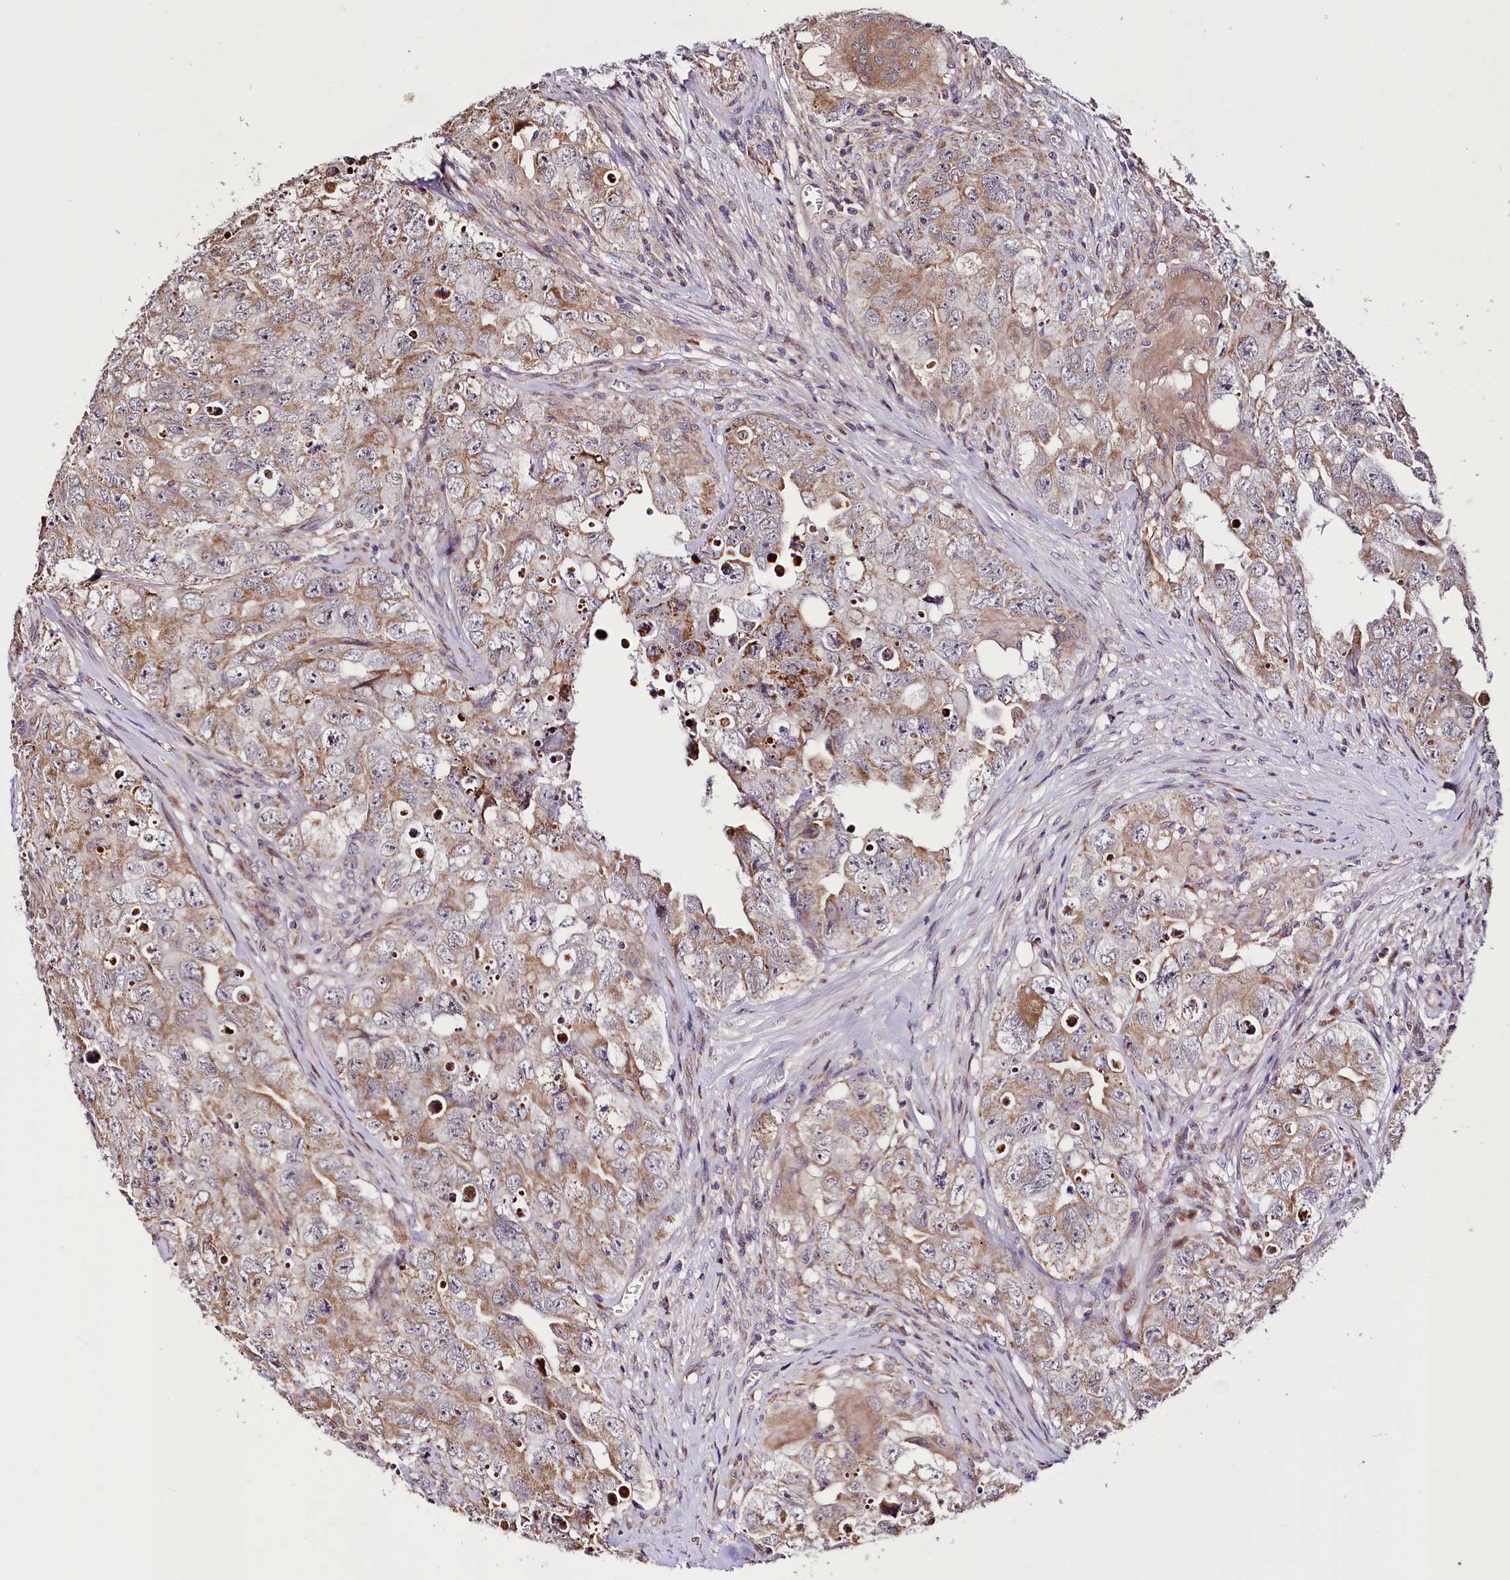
{"staining": {"intensity": "weak", "quantity": ">75%", "location": "cytoplasmic/membranous"}, "tissue": "testis cancer", "cell_type": "Tumor cells", "image_type": "cancer", "snomed": [{"axis": "morphology", "description": "Seminoma, NOS"}, {"axis": "morphology", "description": "Carcinoma, Embryonal, NOS"}, {"axis": "topography", "description": "Testis"}], "caption": "There is low levels of weak cytoplasmic/membranous positivity in tumor cells of testis cancer (embryonal carcinoma), as demonstrated by immunohistochemical staining (brown color).", "gene": "ST7", "patient": {"sex": "male", "age": 43}}